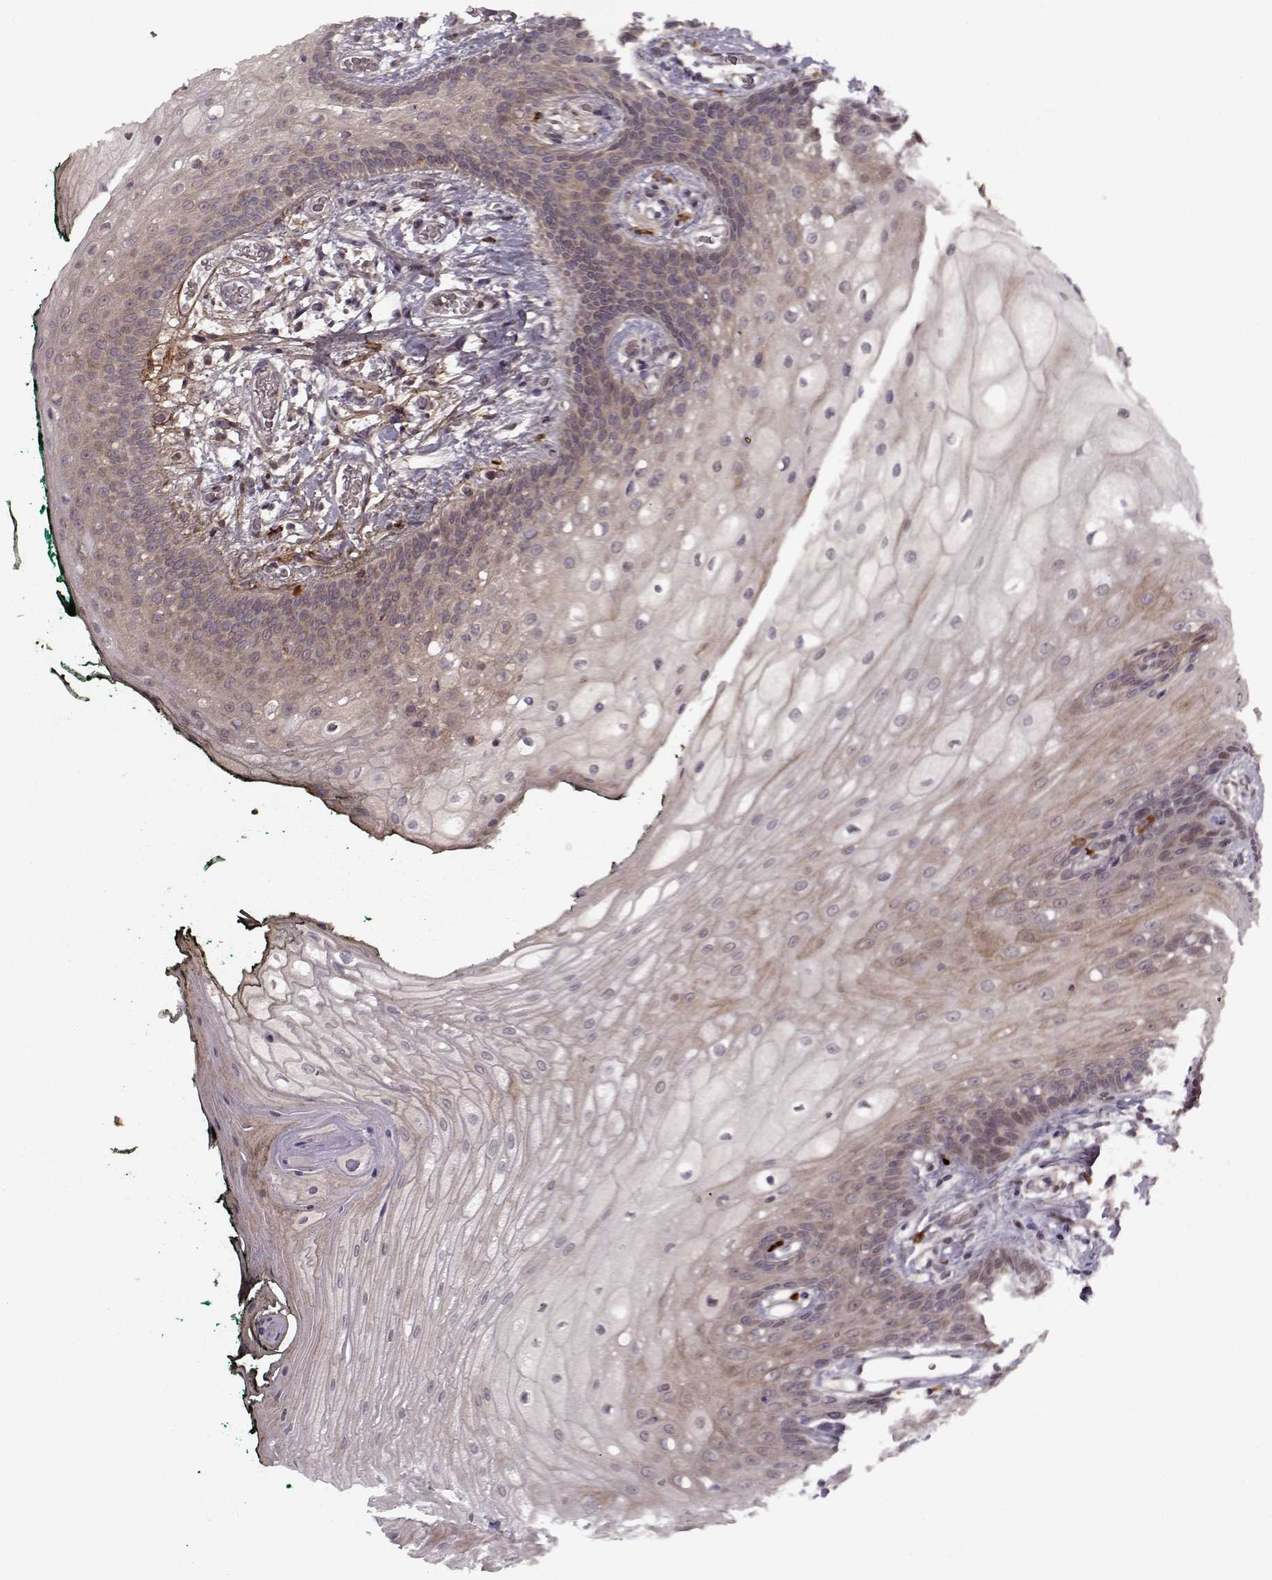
{"staining": {"intensity": "moderate", "quantity": "<25%", "location": "cytoplasmic/membranous"}, "tissue": "oral mucosa", "cell_type": "Squamous epithelial cells", "image_type": "normal", "snomed": [{"axis": "morphology", "description": "Normal tissue, NOS"}, {"axis": "topography", "description": "Oral tissue"}, {"axis": "topography", "description": "Head-Neck"}], "caption": "An immunohistochemistry (IHC) histopathology image of benign tissue is shown. Protein staining in brown highlights moderate cytoplasmic/membranous positivity in oral mucosa within squamous epithelial cells.", "gene": "DENND4B", "patient": {"sex": "female", "age": 68}}